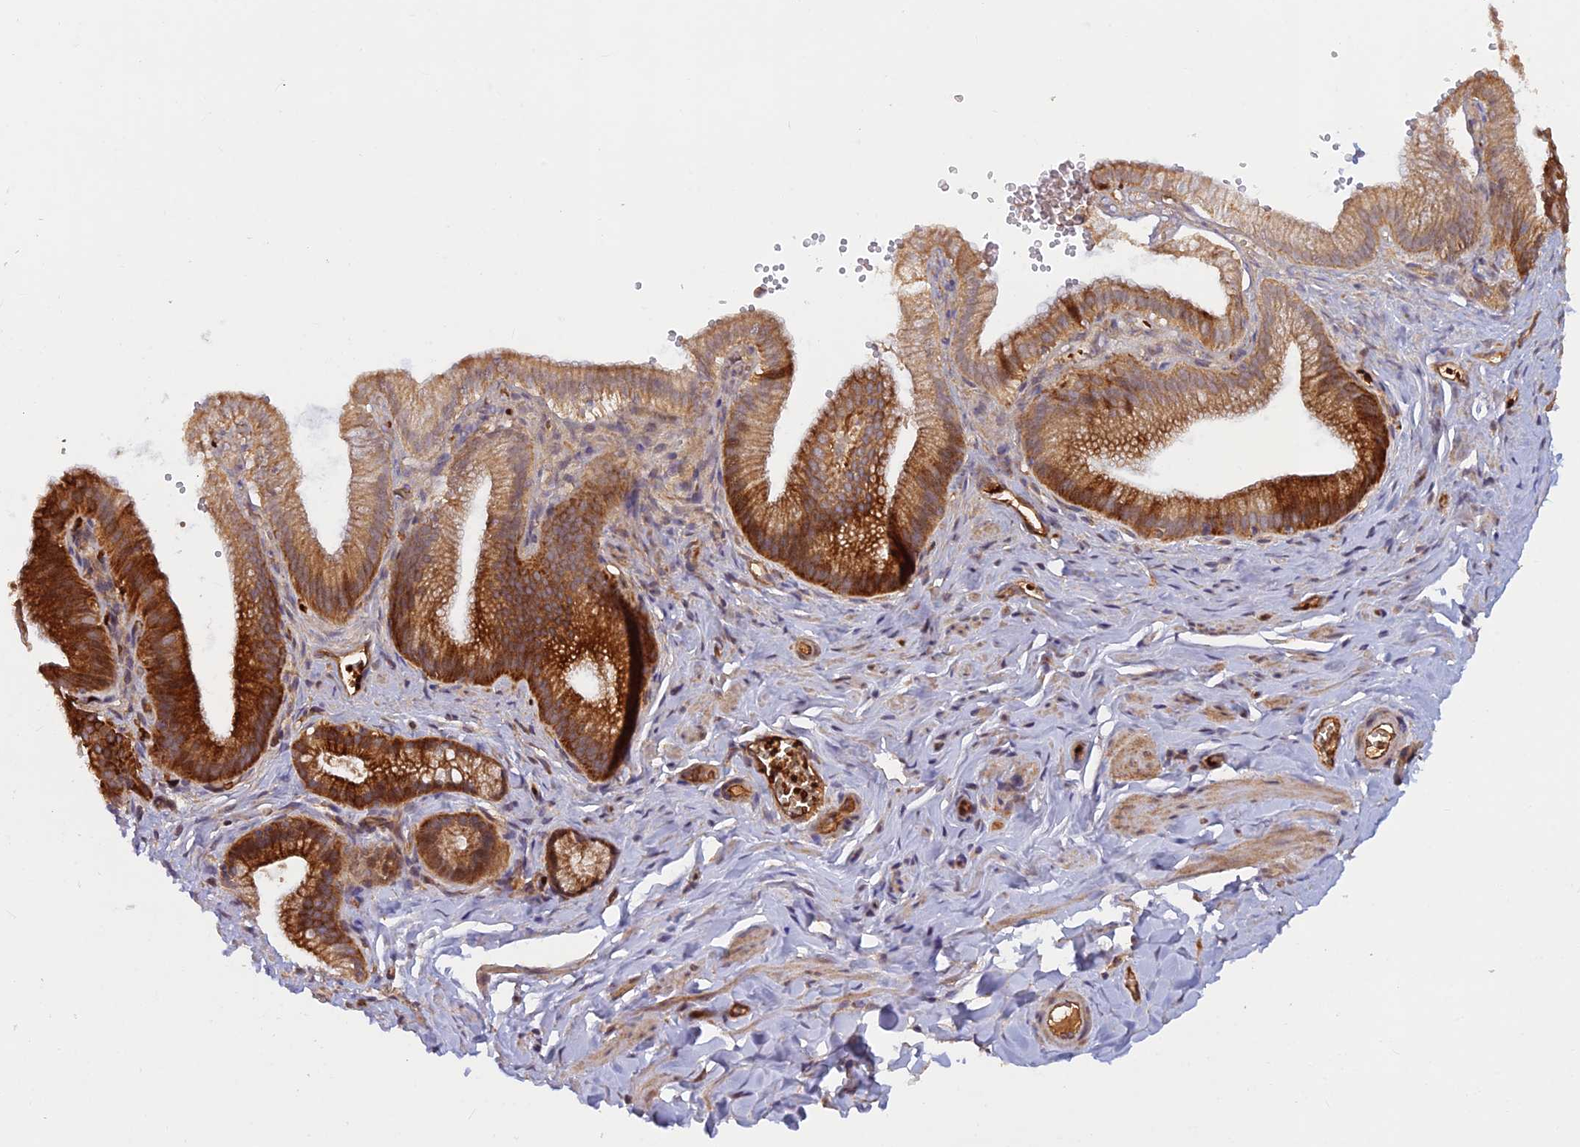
{"staining": {"intensity": "moderate", "quantity": "<25%", "location": "cytoplasmic/membranous"}, "tissue": "adipose tissue", "cell_type": "Adipocytes", "image_type": "normal", "snomed": [{"axis": "morphology", "description": "Normal tissue, NOS"}, {"axis": "topography", "description": "Gallbladder"}, {"axis": "topography", "description": "Peripheral nerve tissue"}], "caption": "Moderate cytoplasmic/membranous expression is seen in approximately <25% of adipocytes in normal adipose tissue. The protein of interest is stained brown, and the nuclei are stained in blue (DAB IHC with brightfield microscopy, high magnification).", "gene": "GMCL1", "patient": {"sex": "male", "age": 38}}